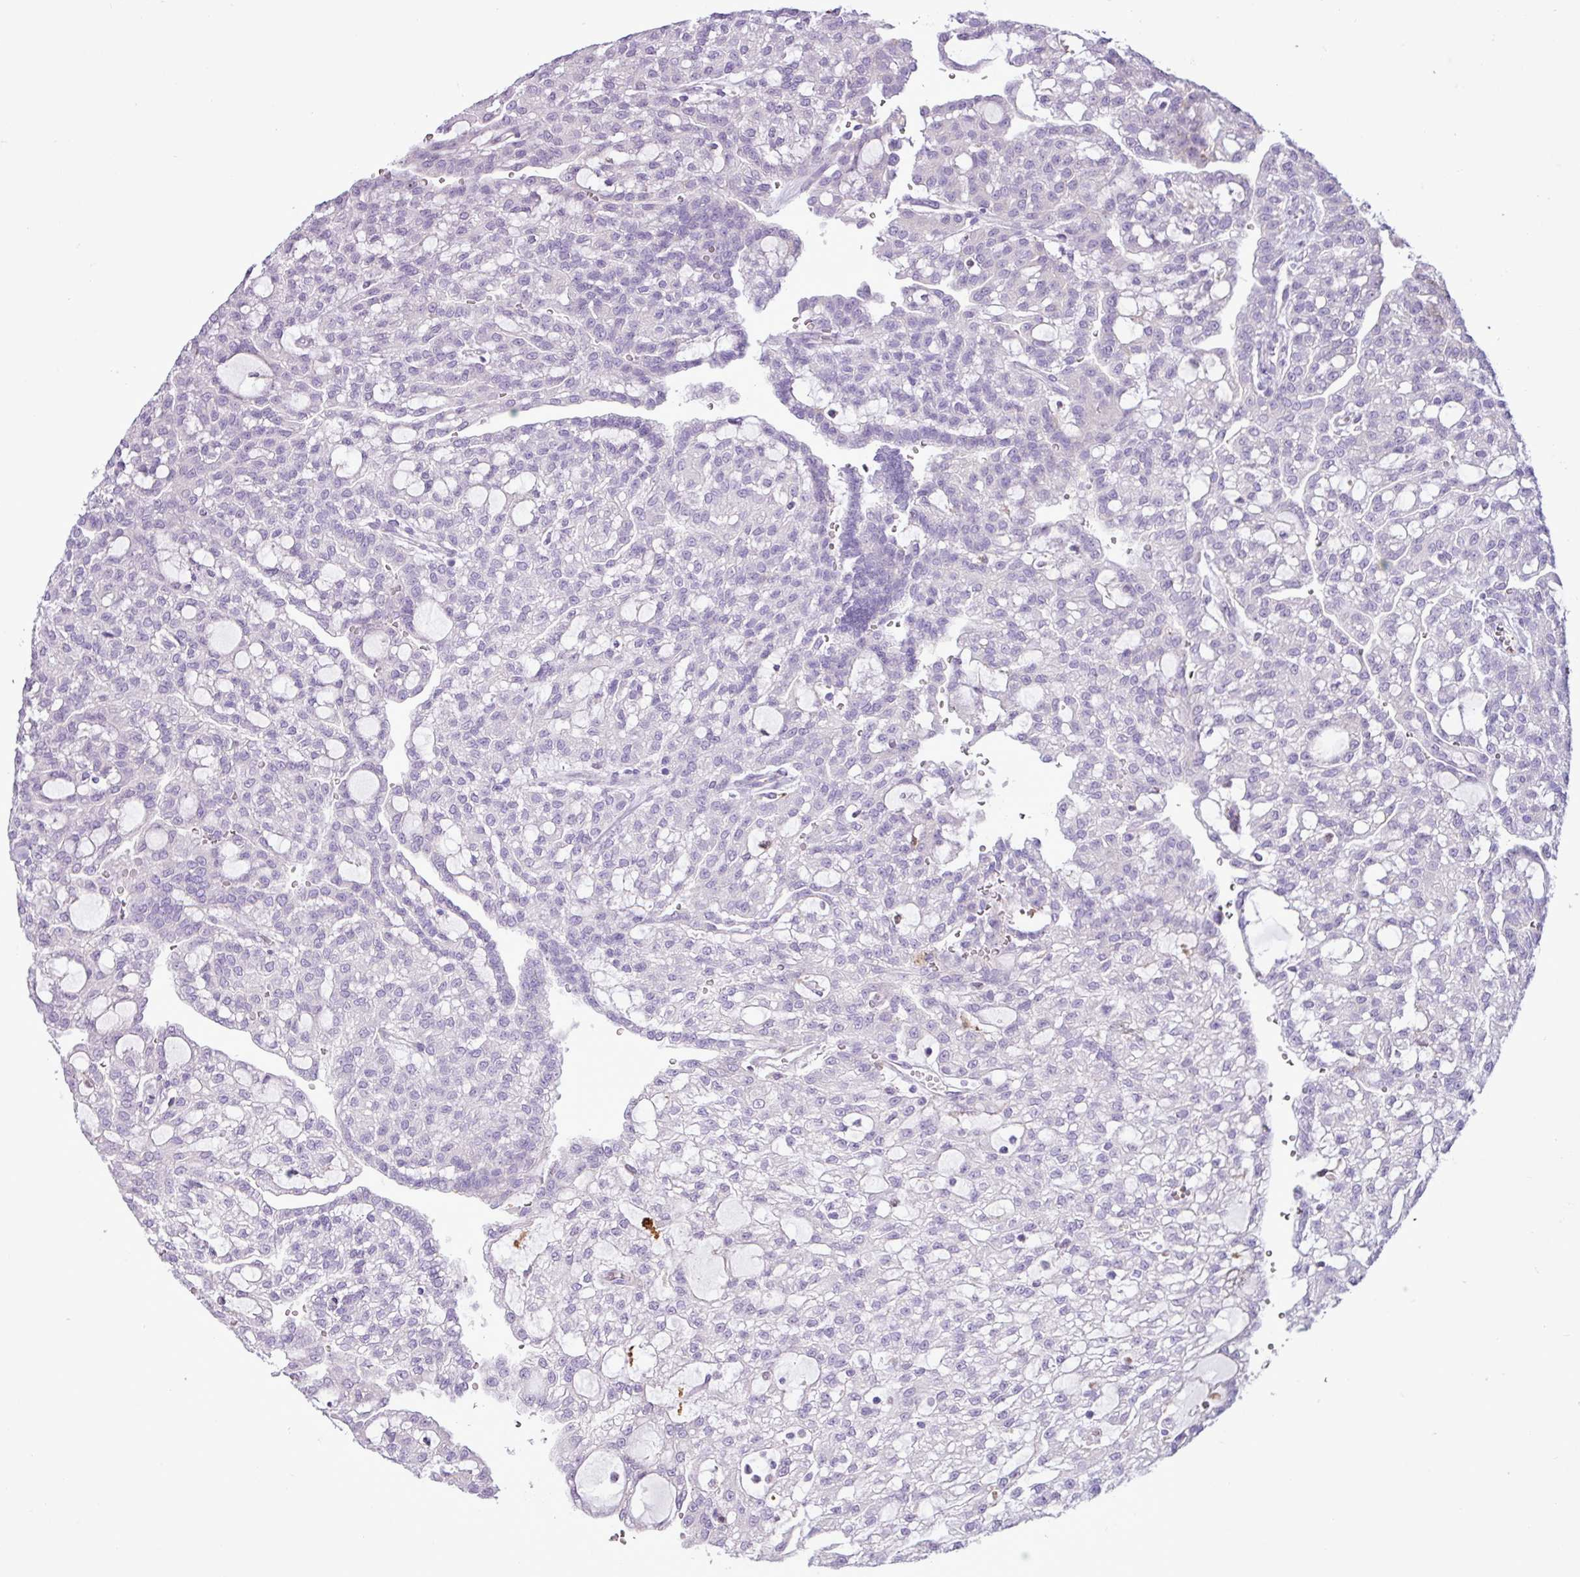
{"staining": {"intensity": "negative", "quantity": "none", "location": "none"}, "tissue": "renal cancer", "cell_type": "Tumor cells", "image_type": "cancer", "snomed": [{"axis": "morphology", "description": "Adenocarcinoma, NOS"}, {"axis": "topography", "description": "Kidney"}], "caption": "Renal adenocarcinoma was stained to show a protein in brown. There is no significant expression in tumor cells.", "gene": "TMEM200C", "patient": {"sex": "male", "age": 63}}